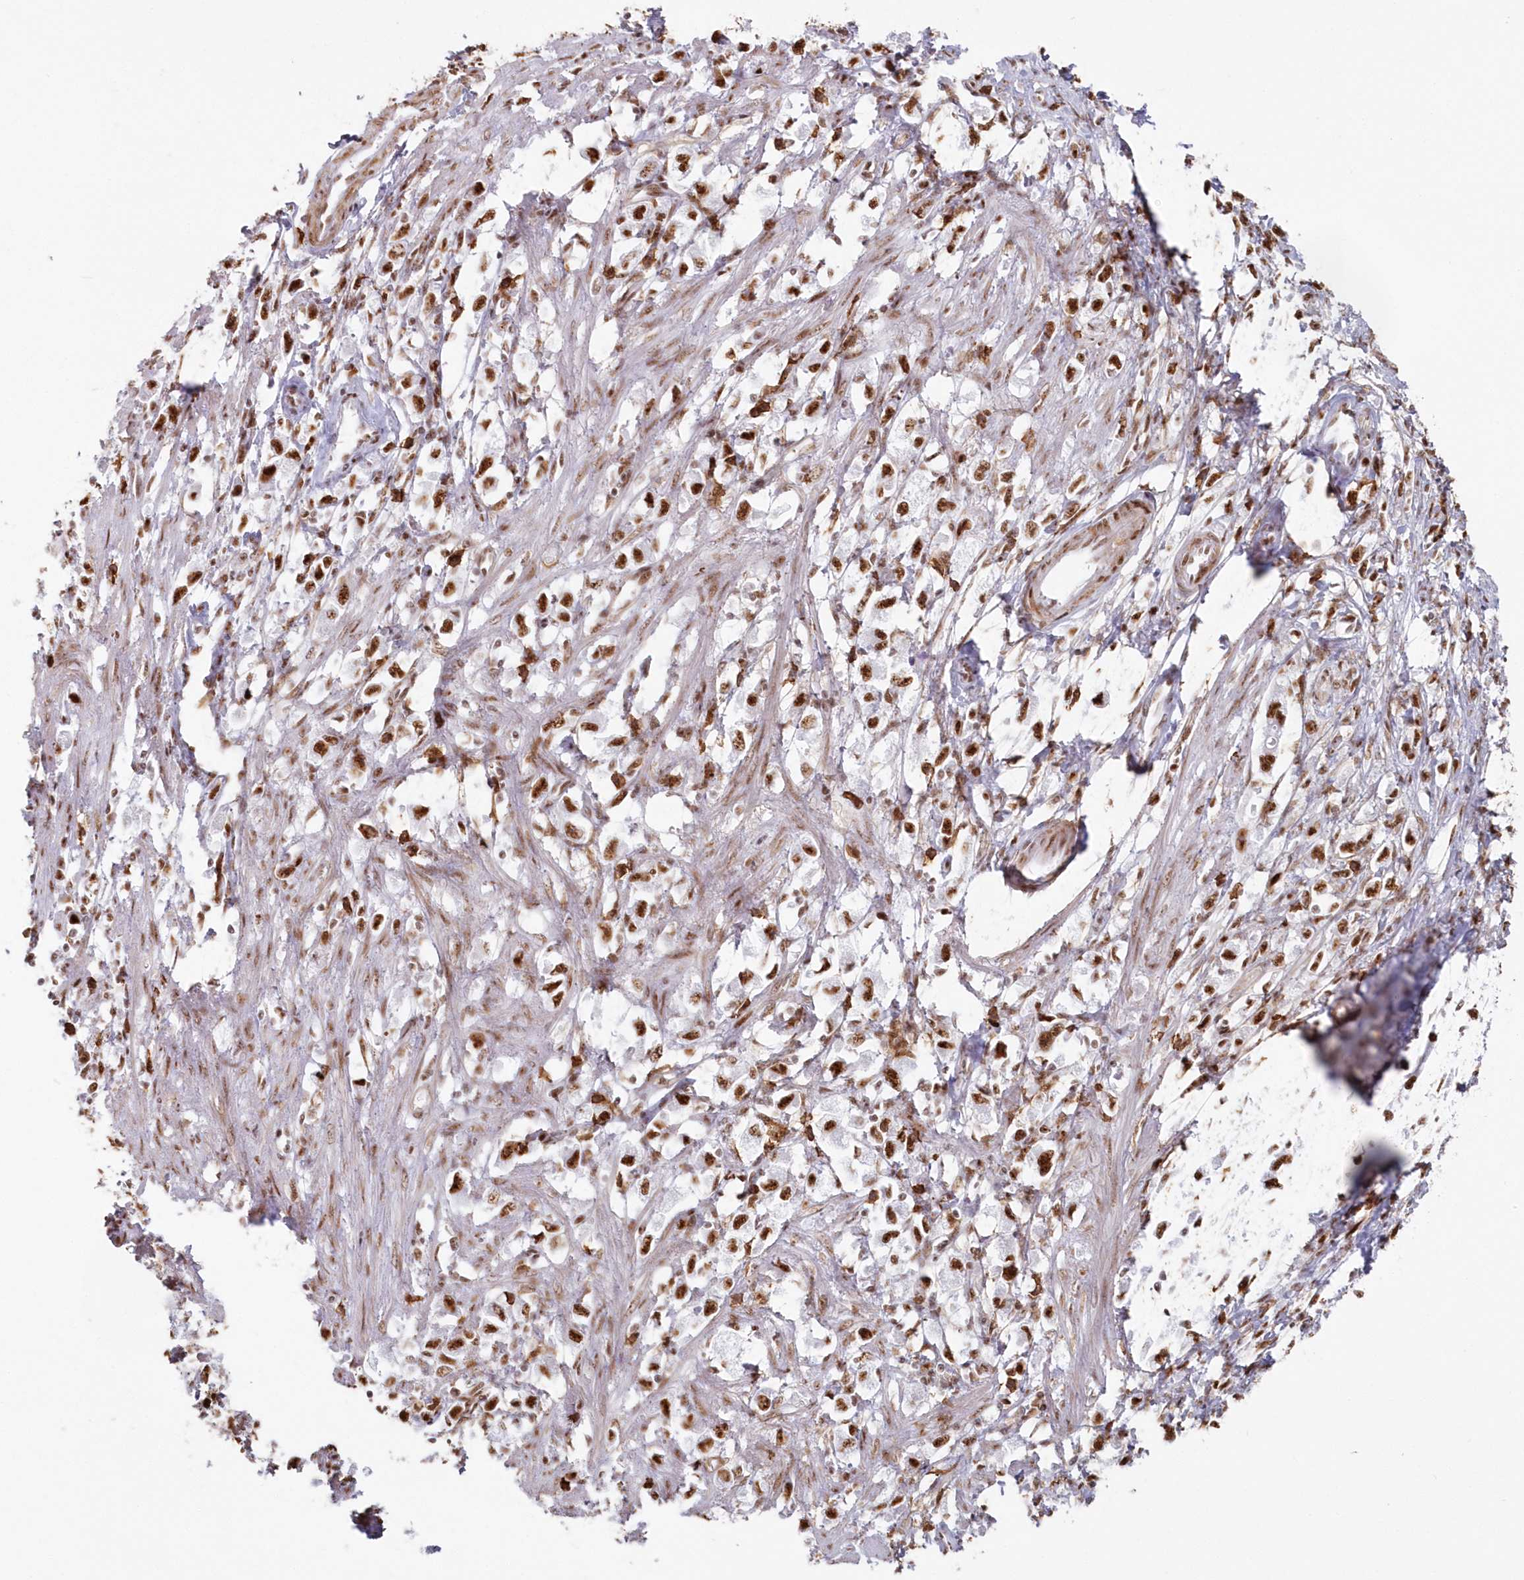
{"staining": {"intensity": "strong", "quantity": ">75%", "location": "nuclear"}, "tissue": "stomach cancer", "cell_type": "Tumor cells", "image_type": "cancer", "snomed": [{"axis": "morphology", "description": "Adenocarcinoma, NOS"}, {"axis": "topography", "description": "Stomach"}], "caption": "Strong nuclear expression is seen in about >75% of tumor cells in stomach cancer.", "gene": "DDX46", "patient": {"sex": "female", "age": 59}}